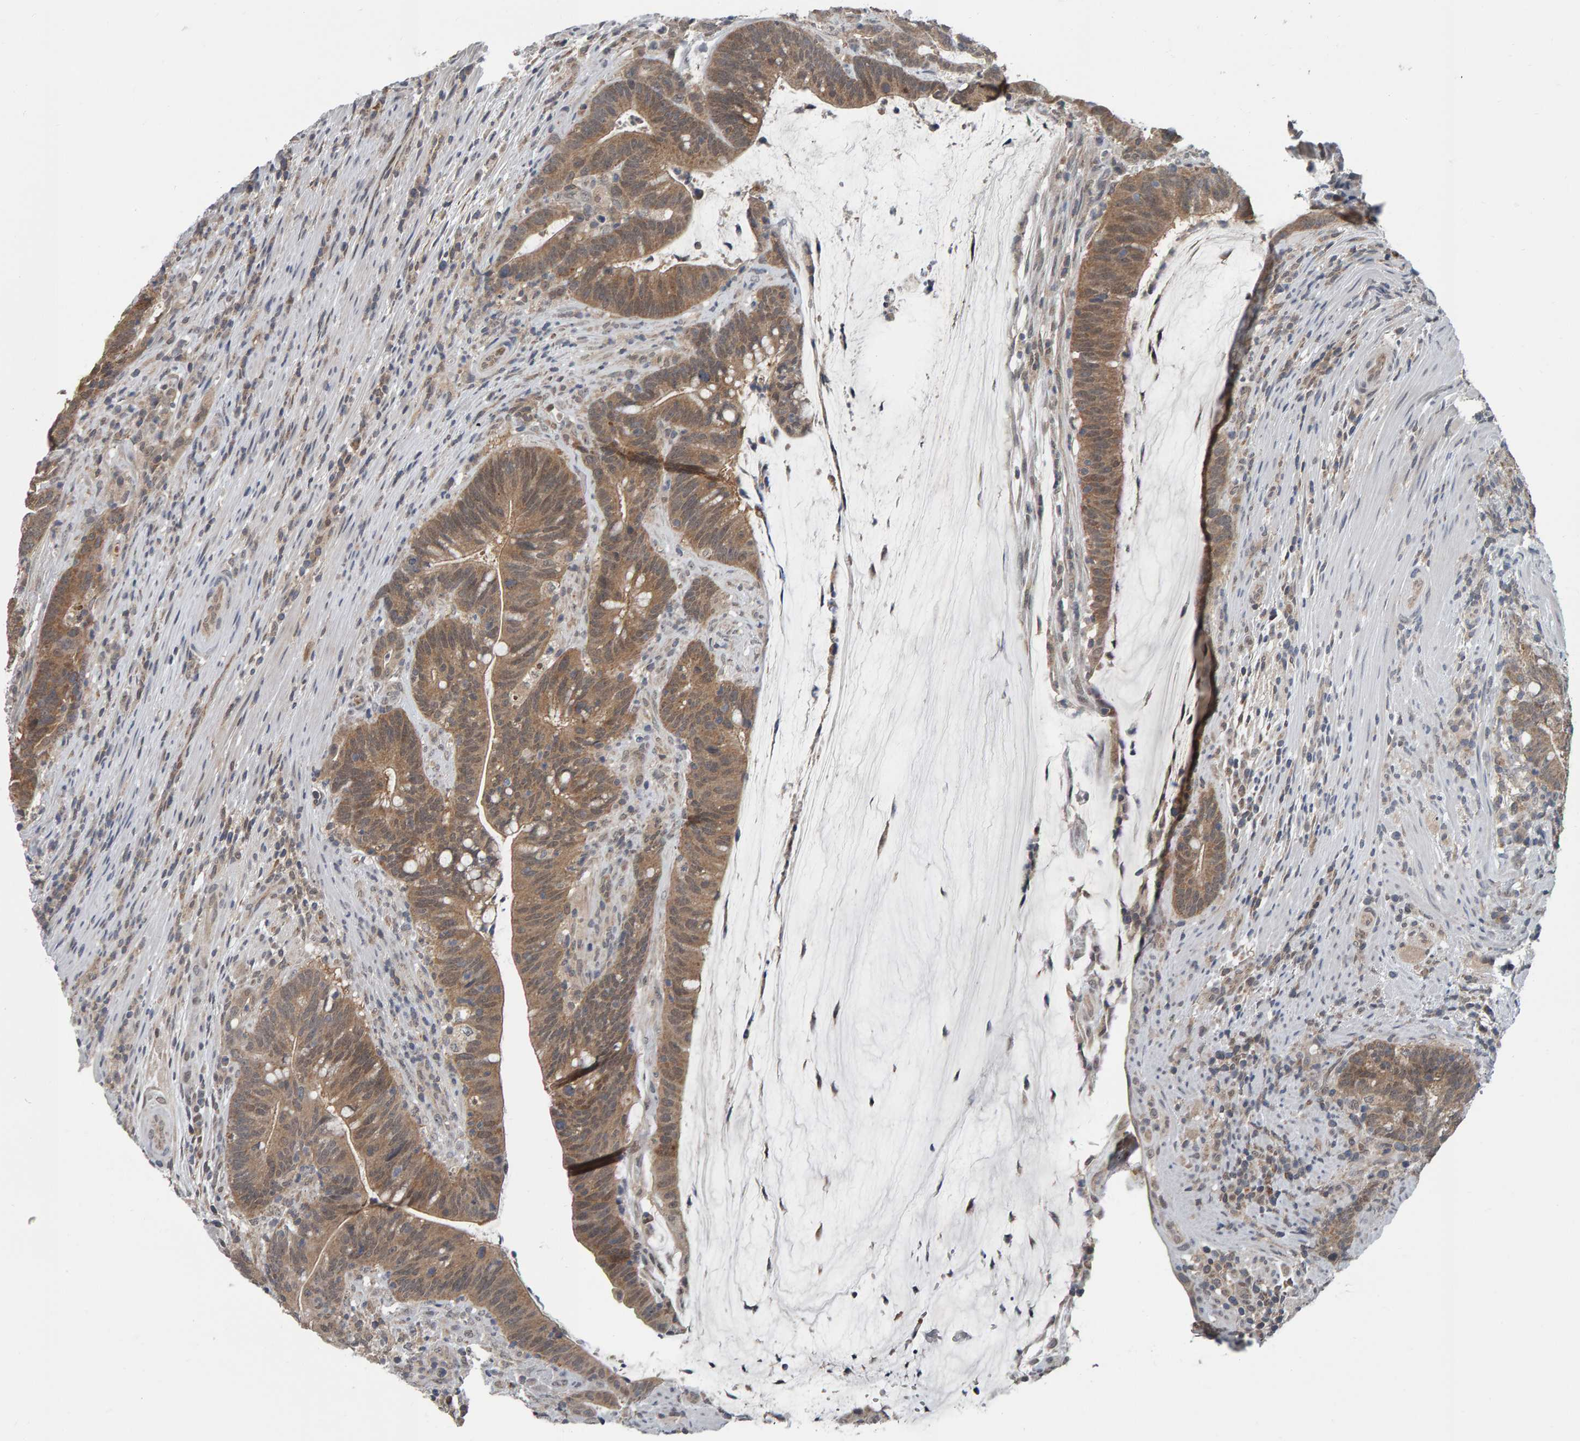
{"staining": {"intensity": "weak", "quantity": ">75%", "location": "cytoplasmic/membranous"}, "tissue": "colorectal cancer", "cell_type": "Tumor cells", "image_type": "cancer", "snomed": [{"axis": "morphology", "description": "Adenocarcinoma, NOS"}, {"axis": "topography", "description": "Colon"}], "caption": "IHC of colorectal cancer displays low levels of weak cytoplasmic/membranous expression in approximately >75% of tumor cells. The protein is stained brown, and the nuclei are stained in blue (DAB (3,3'-diaminobenzidine) IHC with brightfield microscopy, high magnification).", "gene": "COASY", "patient": {"sex": "female", "age": 66}}